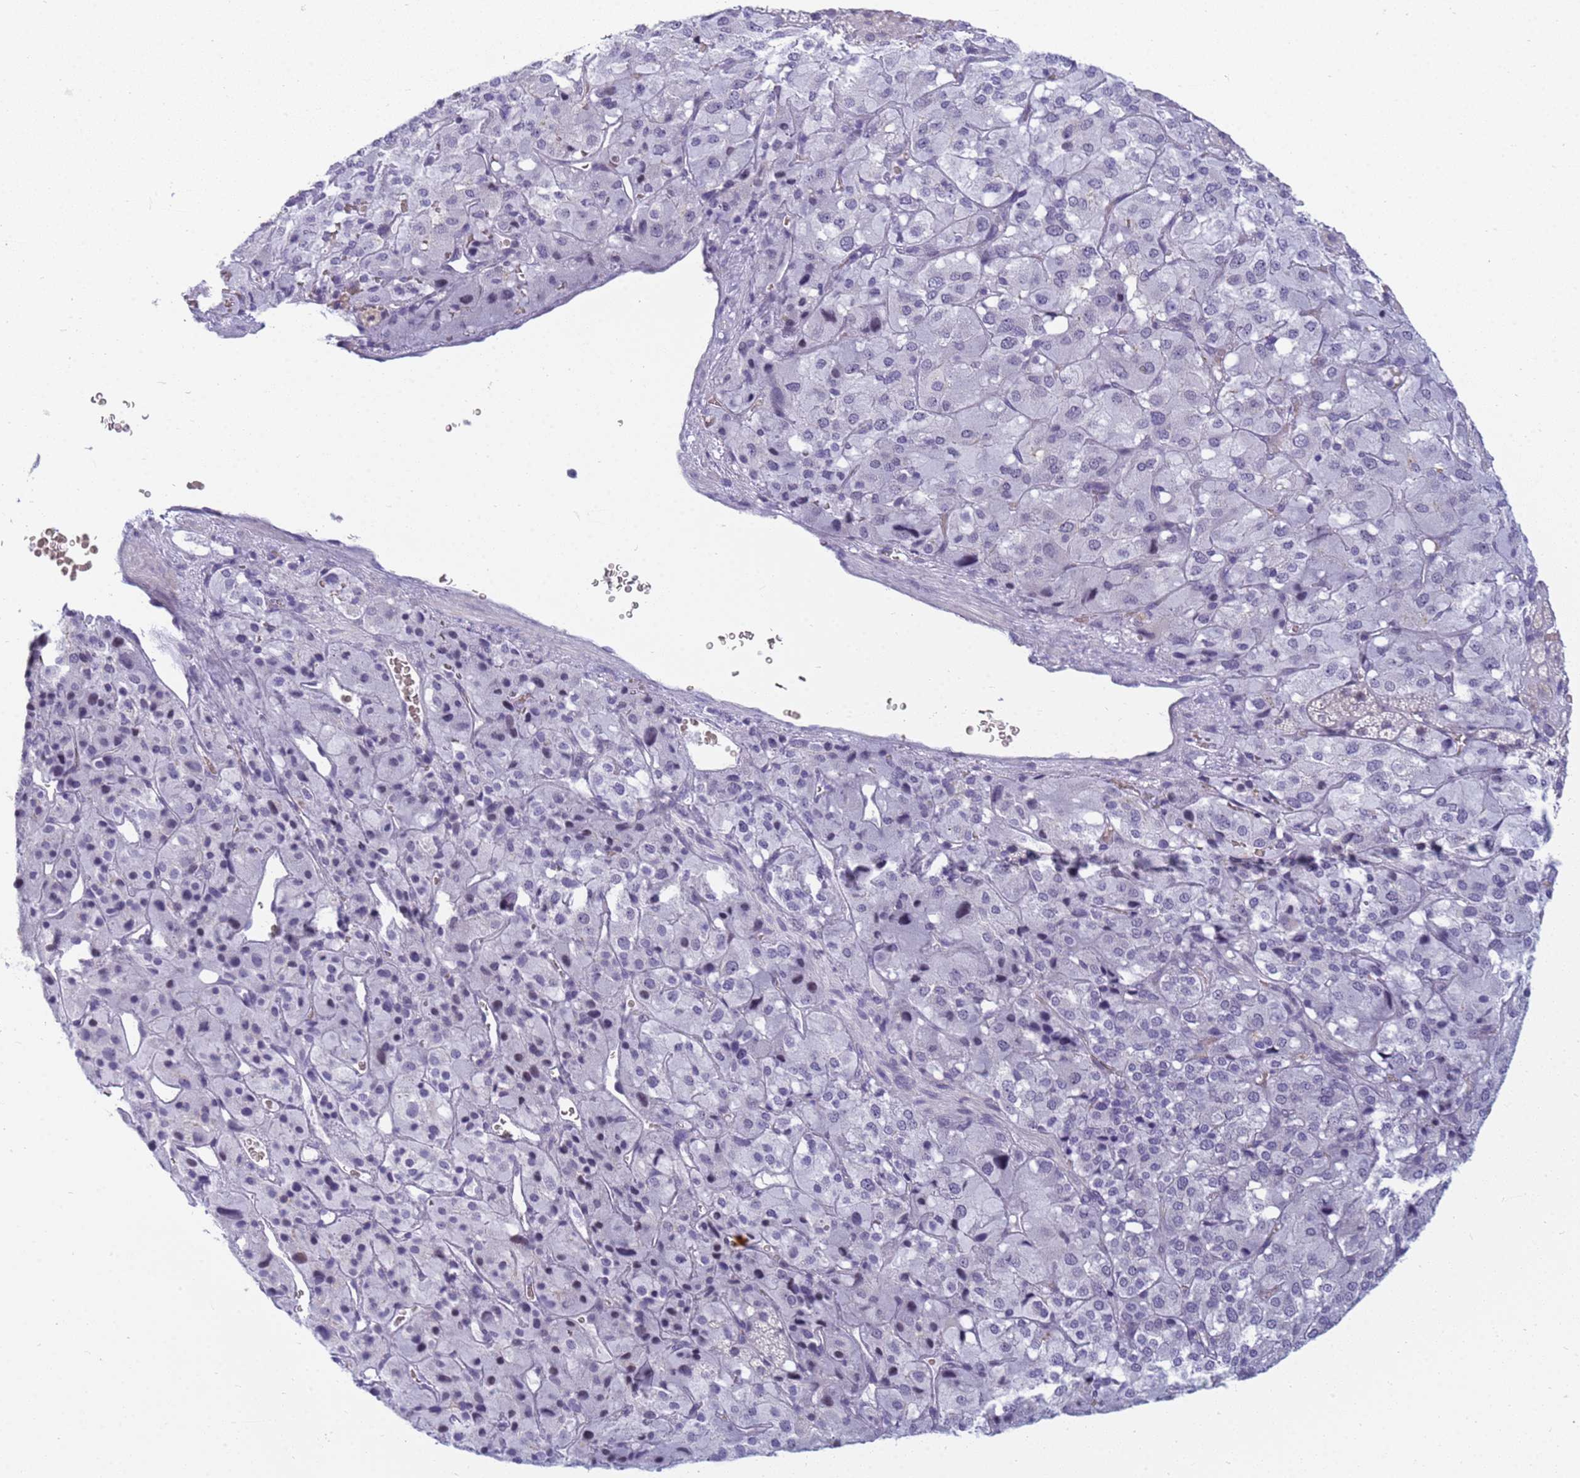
{"staining": {"intensity": "negative", "quantity": "none", "location": "none"}, "tissue": "adrenal gland", "cell_type": "Glandular cells", "image_type": "normal", "snomed": [{"axis": "morphology", "description": "Normal tissue, NOS"}, {"axis": "topography", "description": "Adrenal gland"}], "caption": "High magnification brightfield microscopy of unremarkable adrenal gland stained with DAB (brown) and counterstained with hematoxylin (blue): glandular cells show no significant expression.", "gene": "SNX20", "patient": {"sex": "female", "age": 44}}